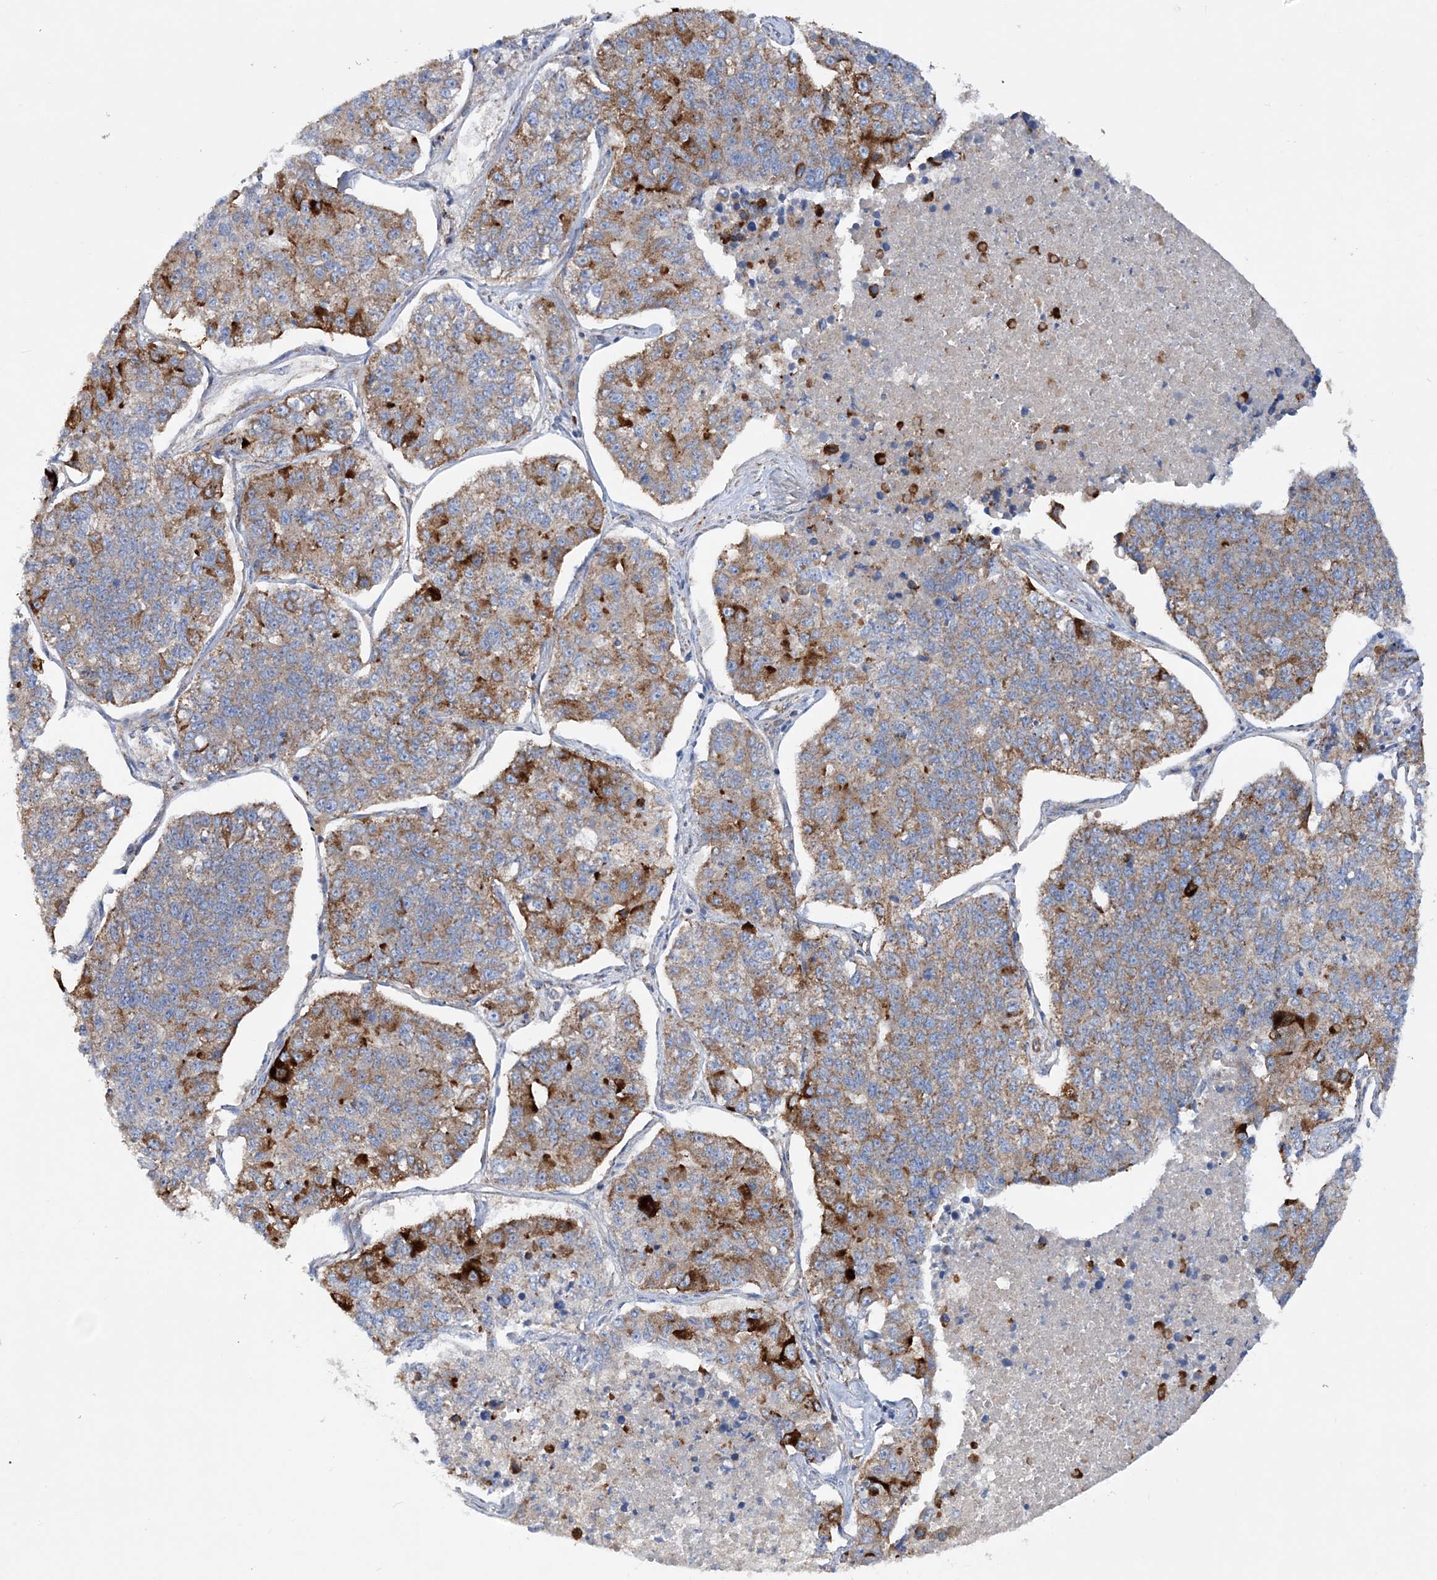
{"staining": {"intensity": "moderate", "quantity": "25%-75%", "location": "cytoplasmic/membranous"}, "tissue": "lung cancer", "cell_type": "Tumor cells", "image_type": "cancer", "snomed": [{"axis": "morphology", "description": "Adenocarcinoma, NOS"}, {"axis": "topography", "description": "Lung"}], "caption": "Protein analysis of adenocarcinoma (lung) tissue demonstrates moderate cytoplasmic/membranous staining in approximately 25%-75% of tumor cells.", "gene": "NGLY1", "patient": {"sex": "male", "age": 49}}